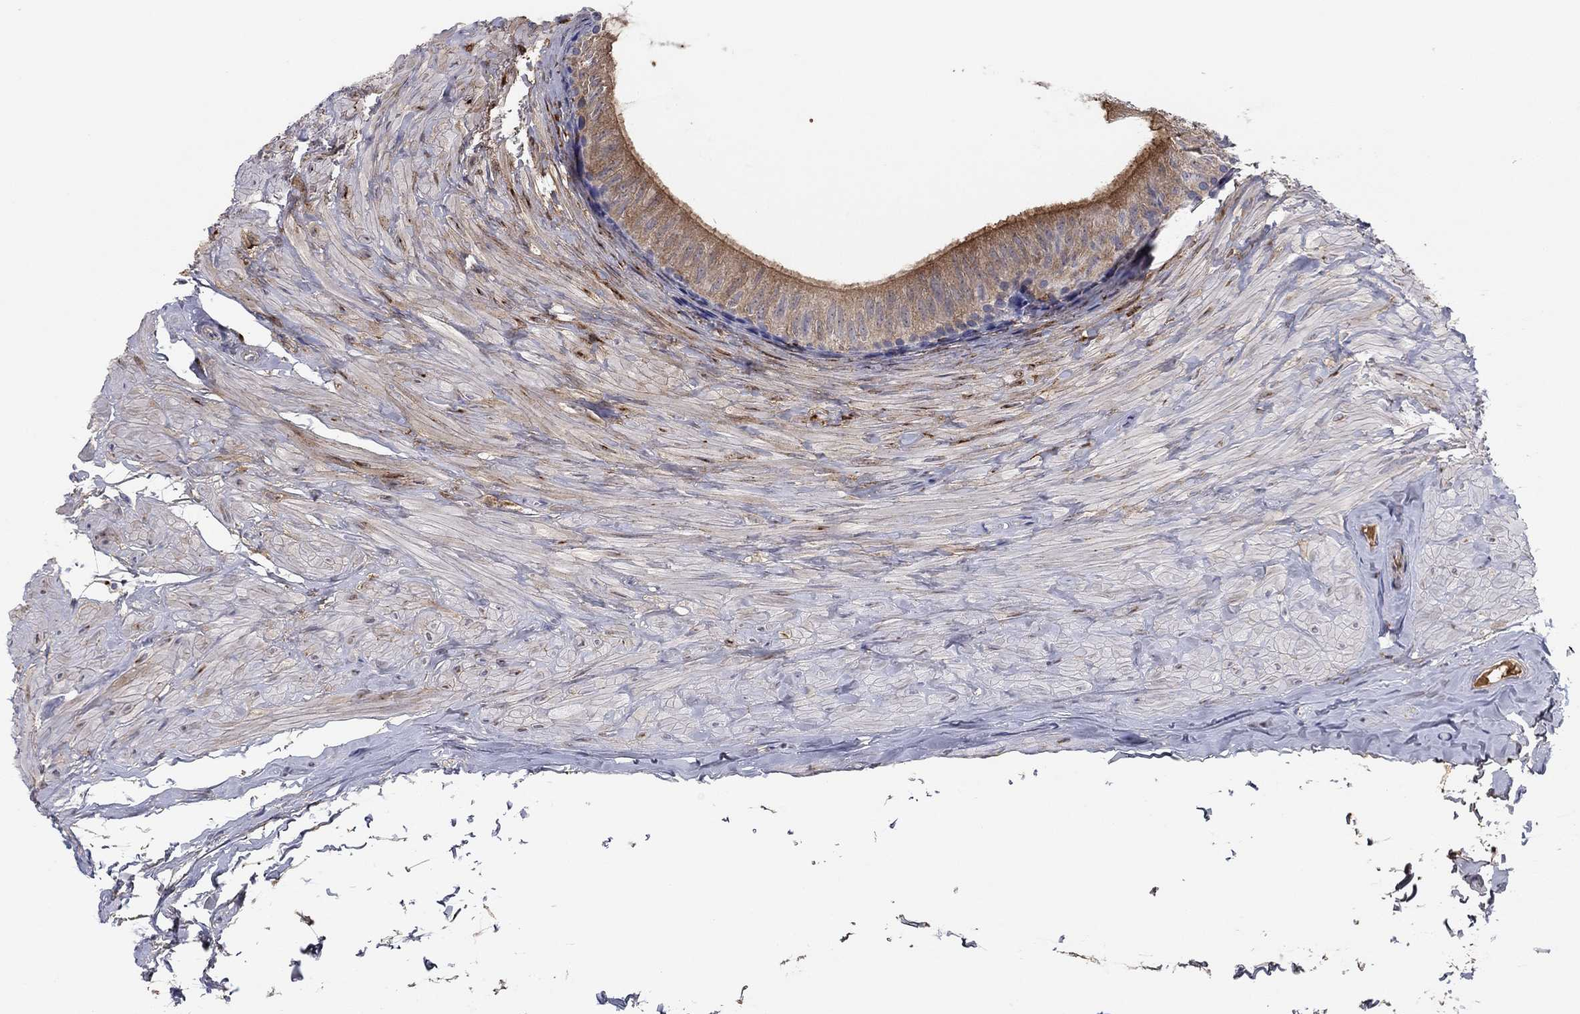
{"staining": {"intensity": "strong", "quantity": "25%-75%", "location": "cytoplasmic/membranous"}, "tissue": "epididymis", "cell_type": "Glandular cells", "image_type": "normal", "snomed": [{"axis": "morphology", "description": "Normal tissue, NOS"}, {"axis": "topography", "description": "Epididymis"}], "caption": "The immunohistochemical stain shows strong cytoplasmic/membranous positivity in glandular cells of normal epididymis.", "gene": "PTGDS", "patient": {"sex": "male", "age": 32}}